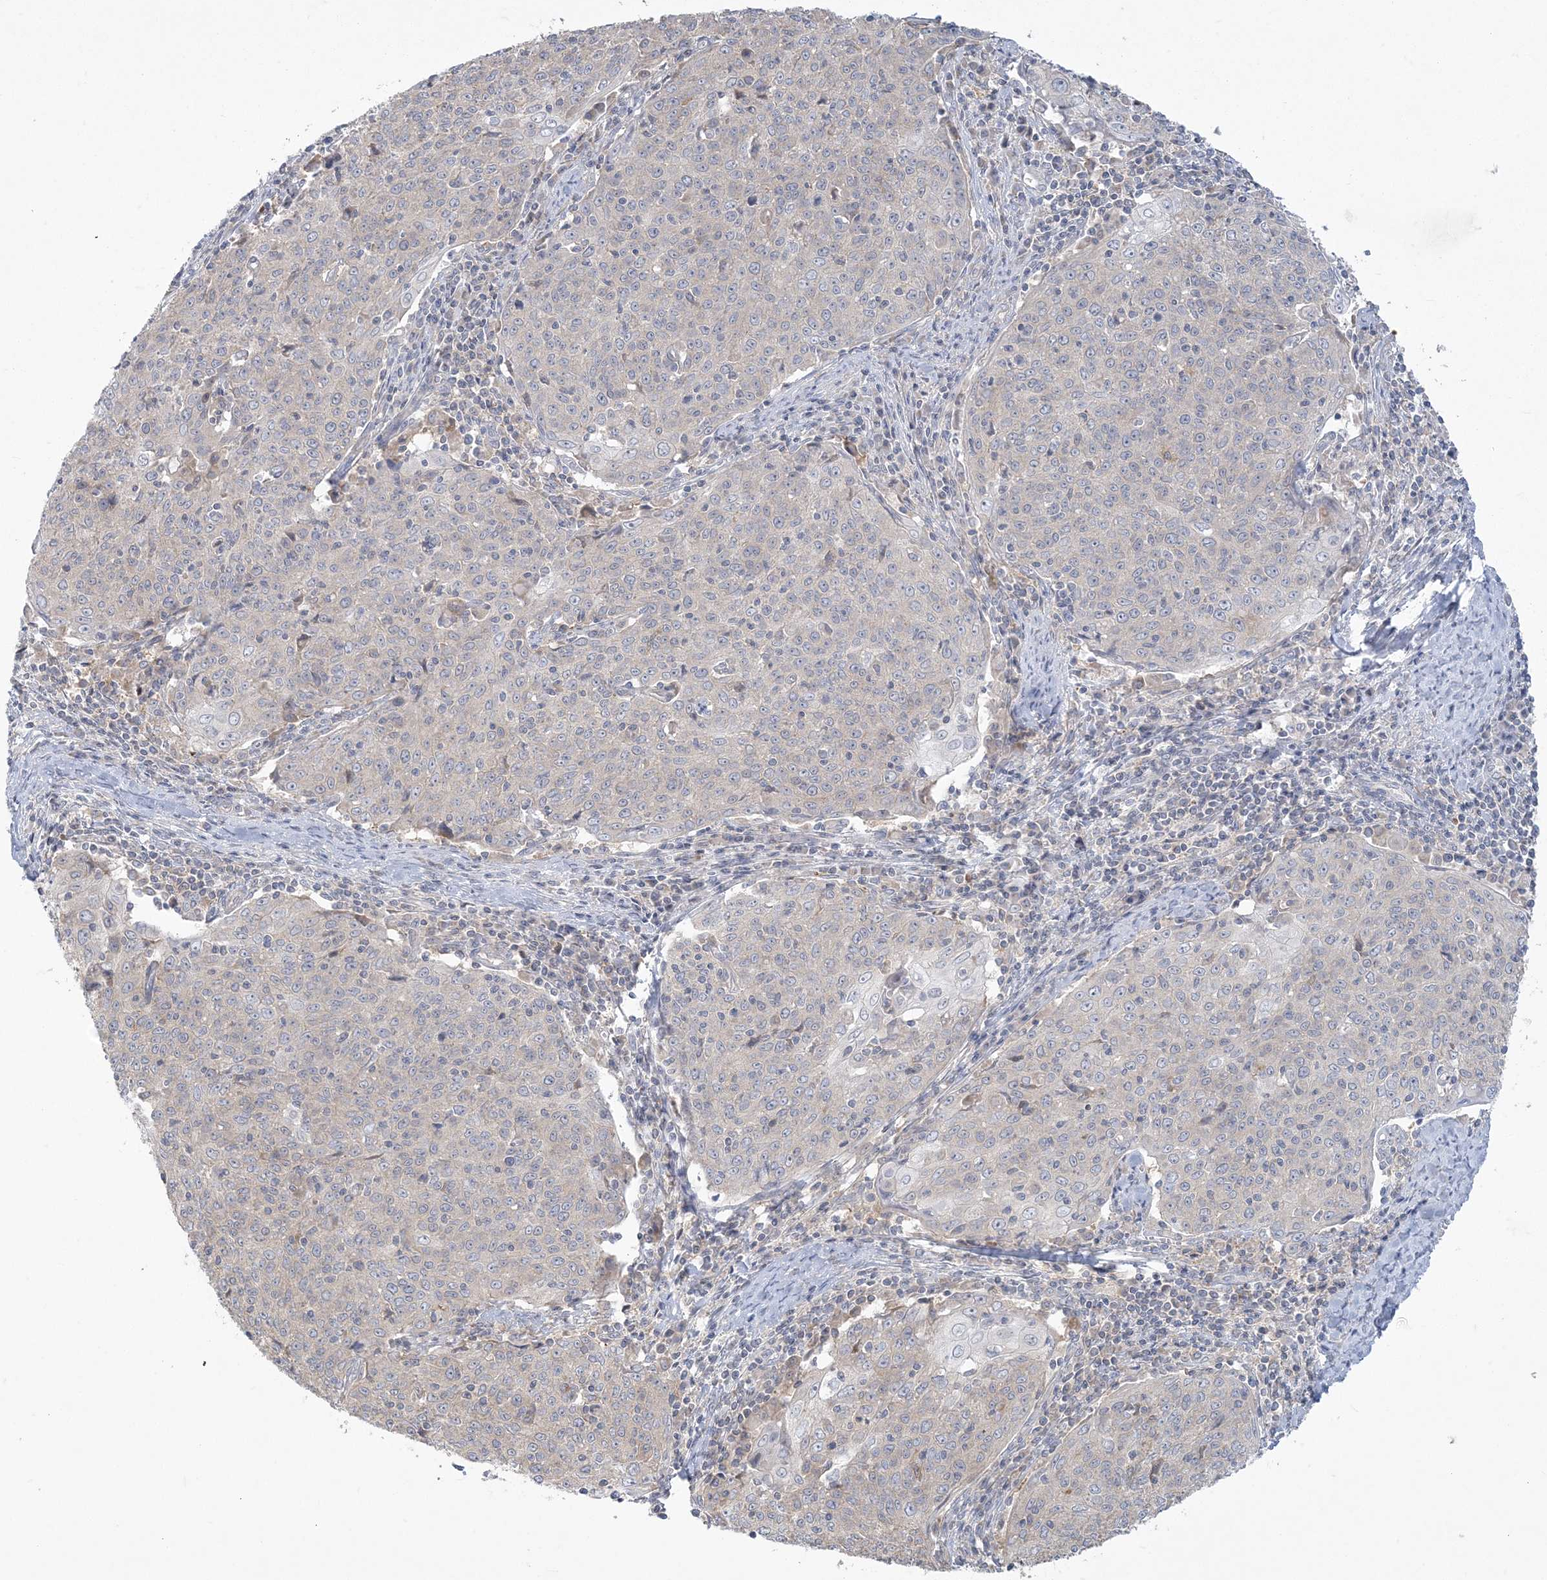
{"staining": {"intensity": "weak", "quantity": "<25%", "location": "cytoplasmic/membranous"}, "tissue": "cervical cancer", "cell_type": "Tumor cells", "image_type": "cancer", "snomed": [{"axis": "morphology", "description": "Squamous cell carcinoma, NOS"}, {"axis": "topography", "description": "Cervix"}], "caption": "This is an IHC histopathology image of human cervical cancer (squamous cell carcinoma). There is no staining in tumor cells.", "gene": "ZC3H6", "patient": {"sex": "female", "age": 48}}